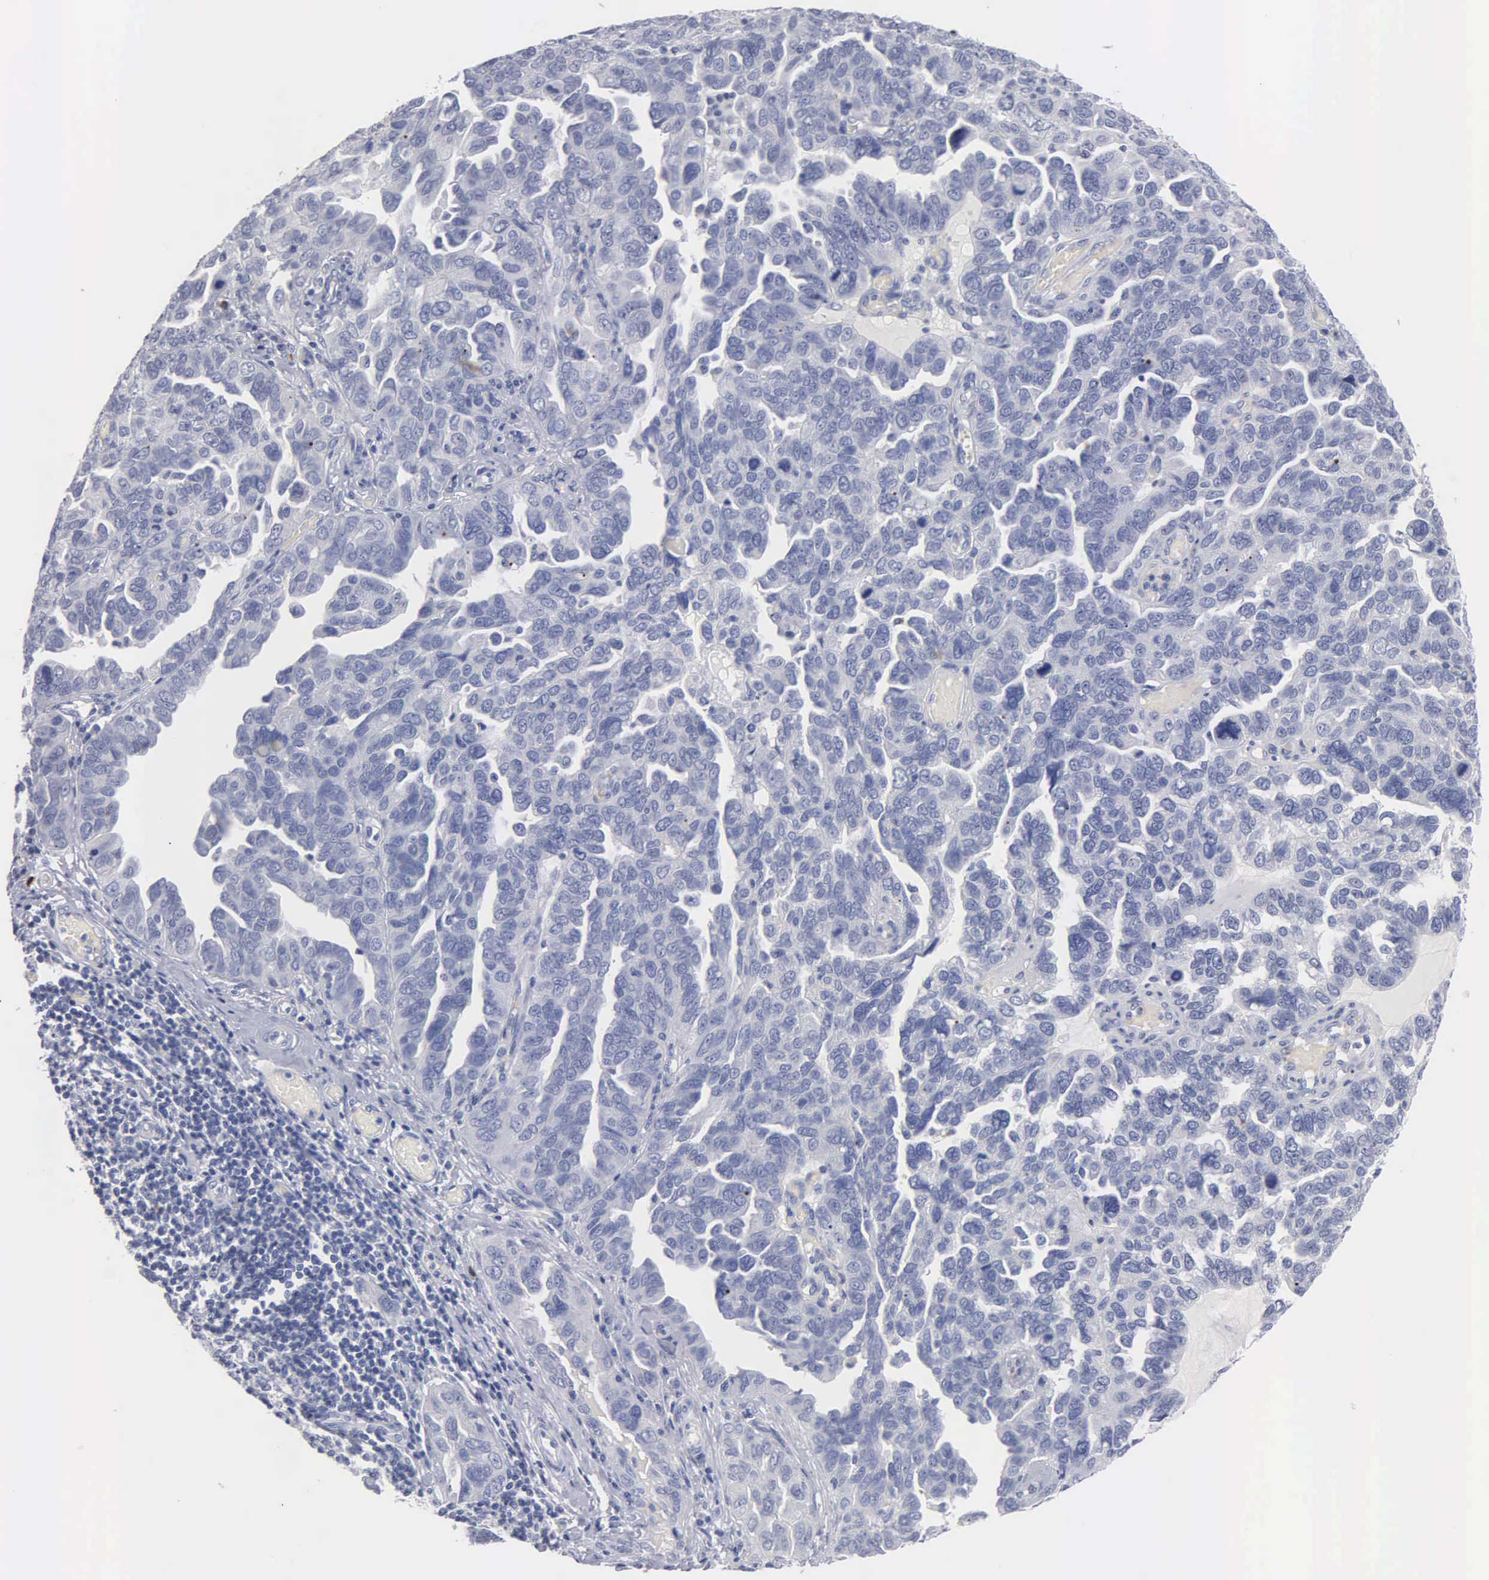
{"staining": {"intensity": "negative", "quantity": "none", "location": "none"}, "tissue": "ovarian cancer", "cell_type": "Tumor cells", "image_type": "cancer", "snomed": [{"axis": "morphology", "description": "Cystadenocarcinoma, serous, NOS"}, {"axis": "topography", "description": "Ovary"}], "caption": "This is an immunohistochemistry photomicrograph of ovarian serous cystadenocarcinoma. There is no expression in tumor cells.", "gene": "ASPHD2", "patient": {"sex": "female", "age": 64}}